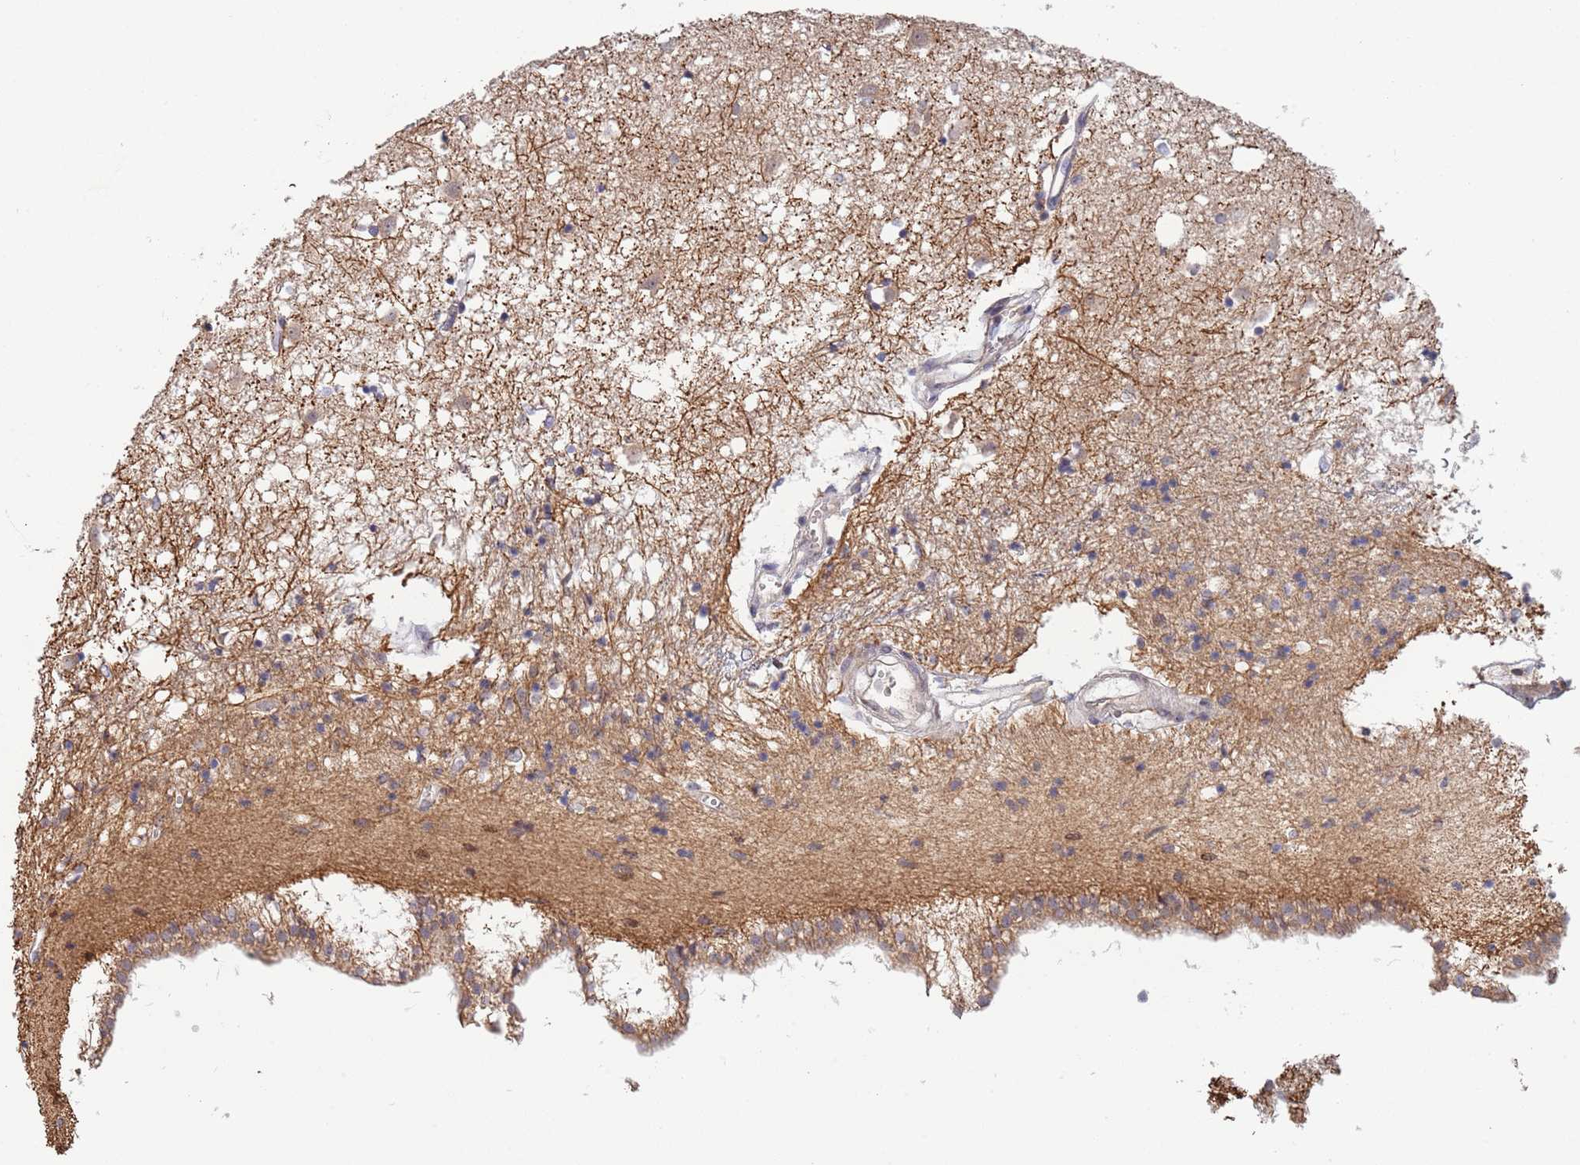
{"staining": {"intensity": "negative", "quantity": "none", "location": "none"}, "tissue": "caudate", "cell_type": "Glial cells", "image_type": "normal", "snomed": [{"axis": "morphology", "description": "Normal tissue, NOS"}, {"axis": "topography", "description": "Lateral ventricle wall"}], "caption": "This is an IHC micrograph of benign human caudate. There is no expression in glial cells.", "gene": "TBX10", "patient": {"sex": "male", "age": 70}}